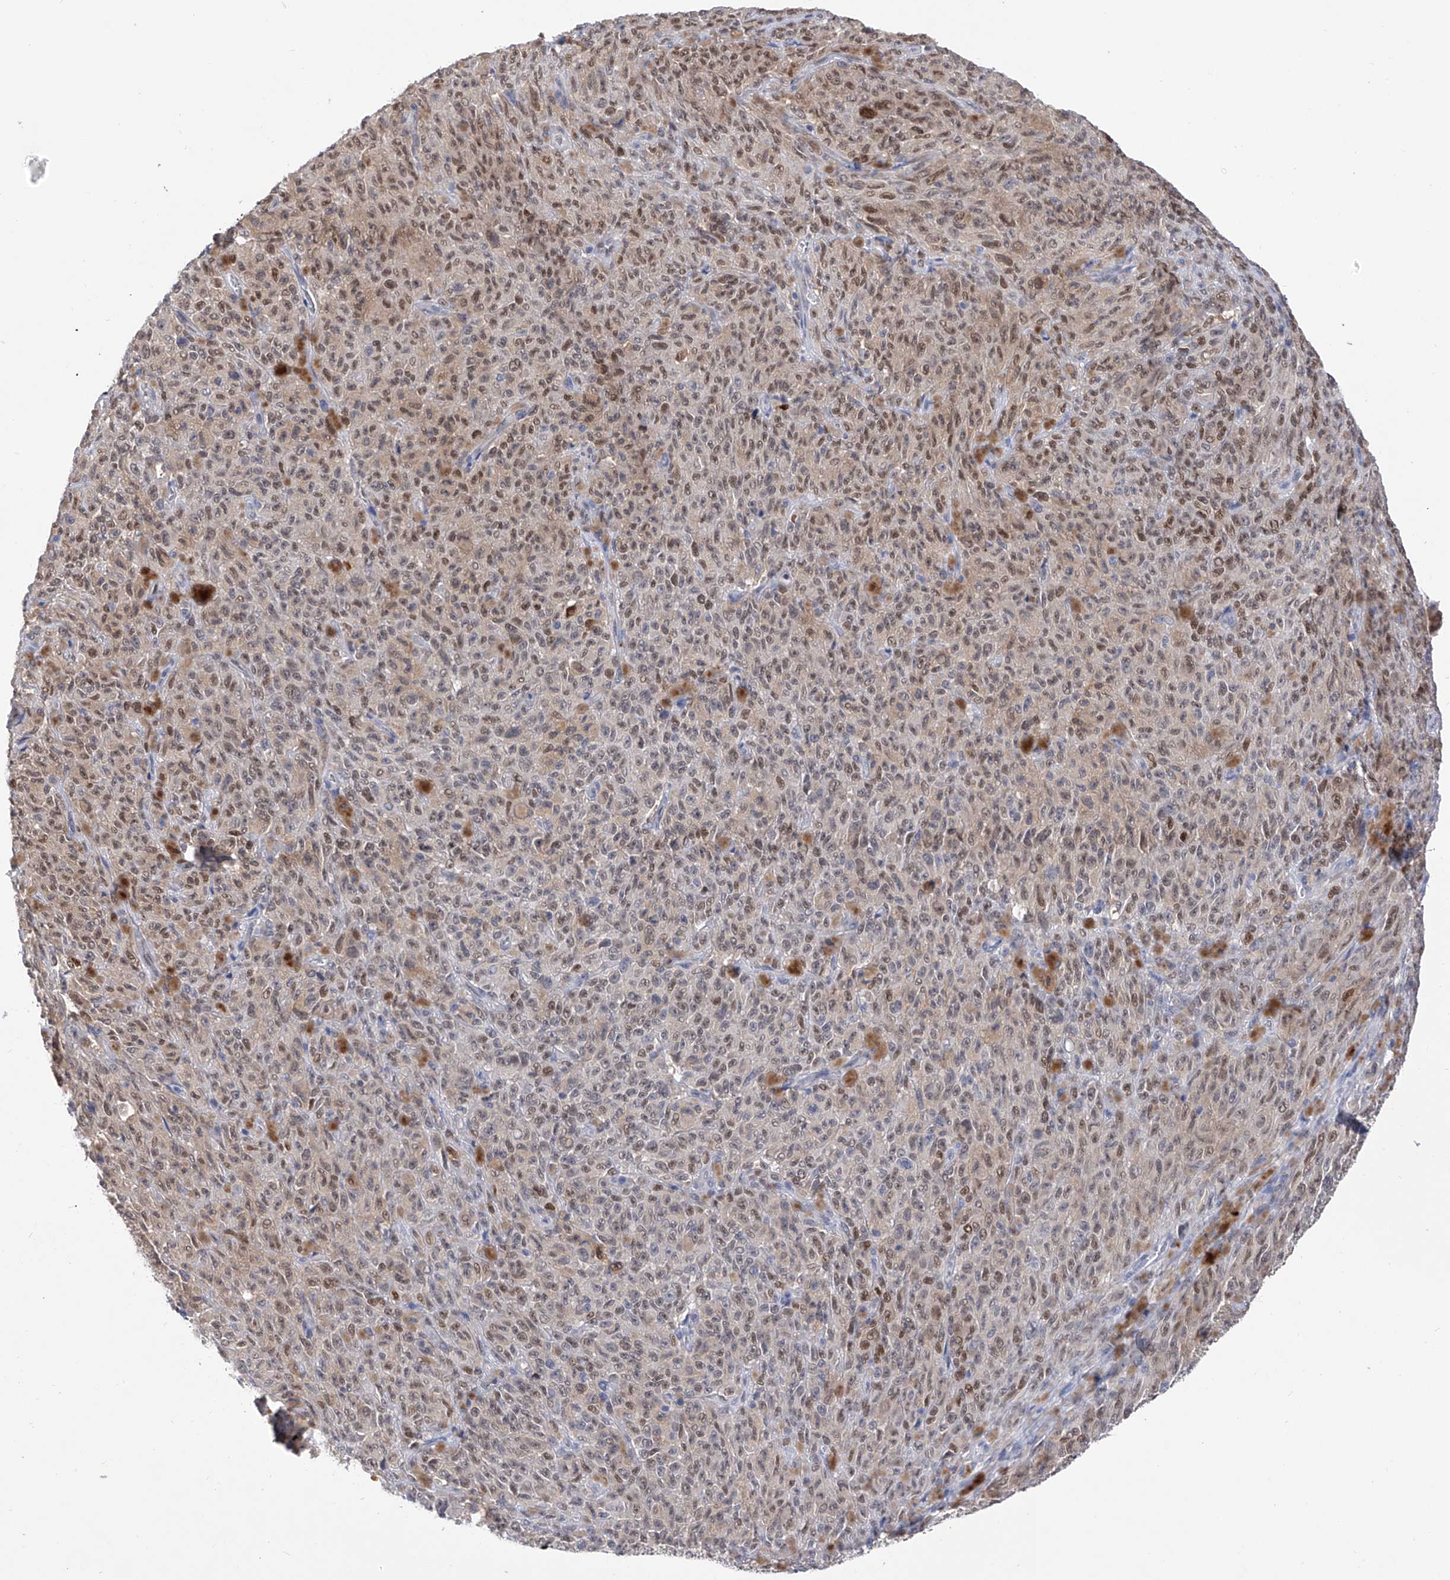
{"staining": {"intensity": "moderate", "quantity": "25%-75%", "location": "nuclear"}, "tissue": "melanoma", "cell_type": "Tumor cells", "image_type": "cancer", "snomed": [{"axis": "morphology", "description": "Malignant melanoma, NOS"}, {"axis": "topography", "description": "Skin"}], "caption": "DAB immunohistochemical staining of melanoma displays moderate nuclear protein staining in approximately 25%-75% of tumor cells. (brown staining indicates protein expression, while blue staining denotes nuclei).", "gene": "PHF20", "patient": {"sex": "female", "age": 82}}